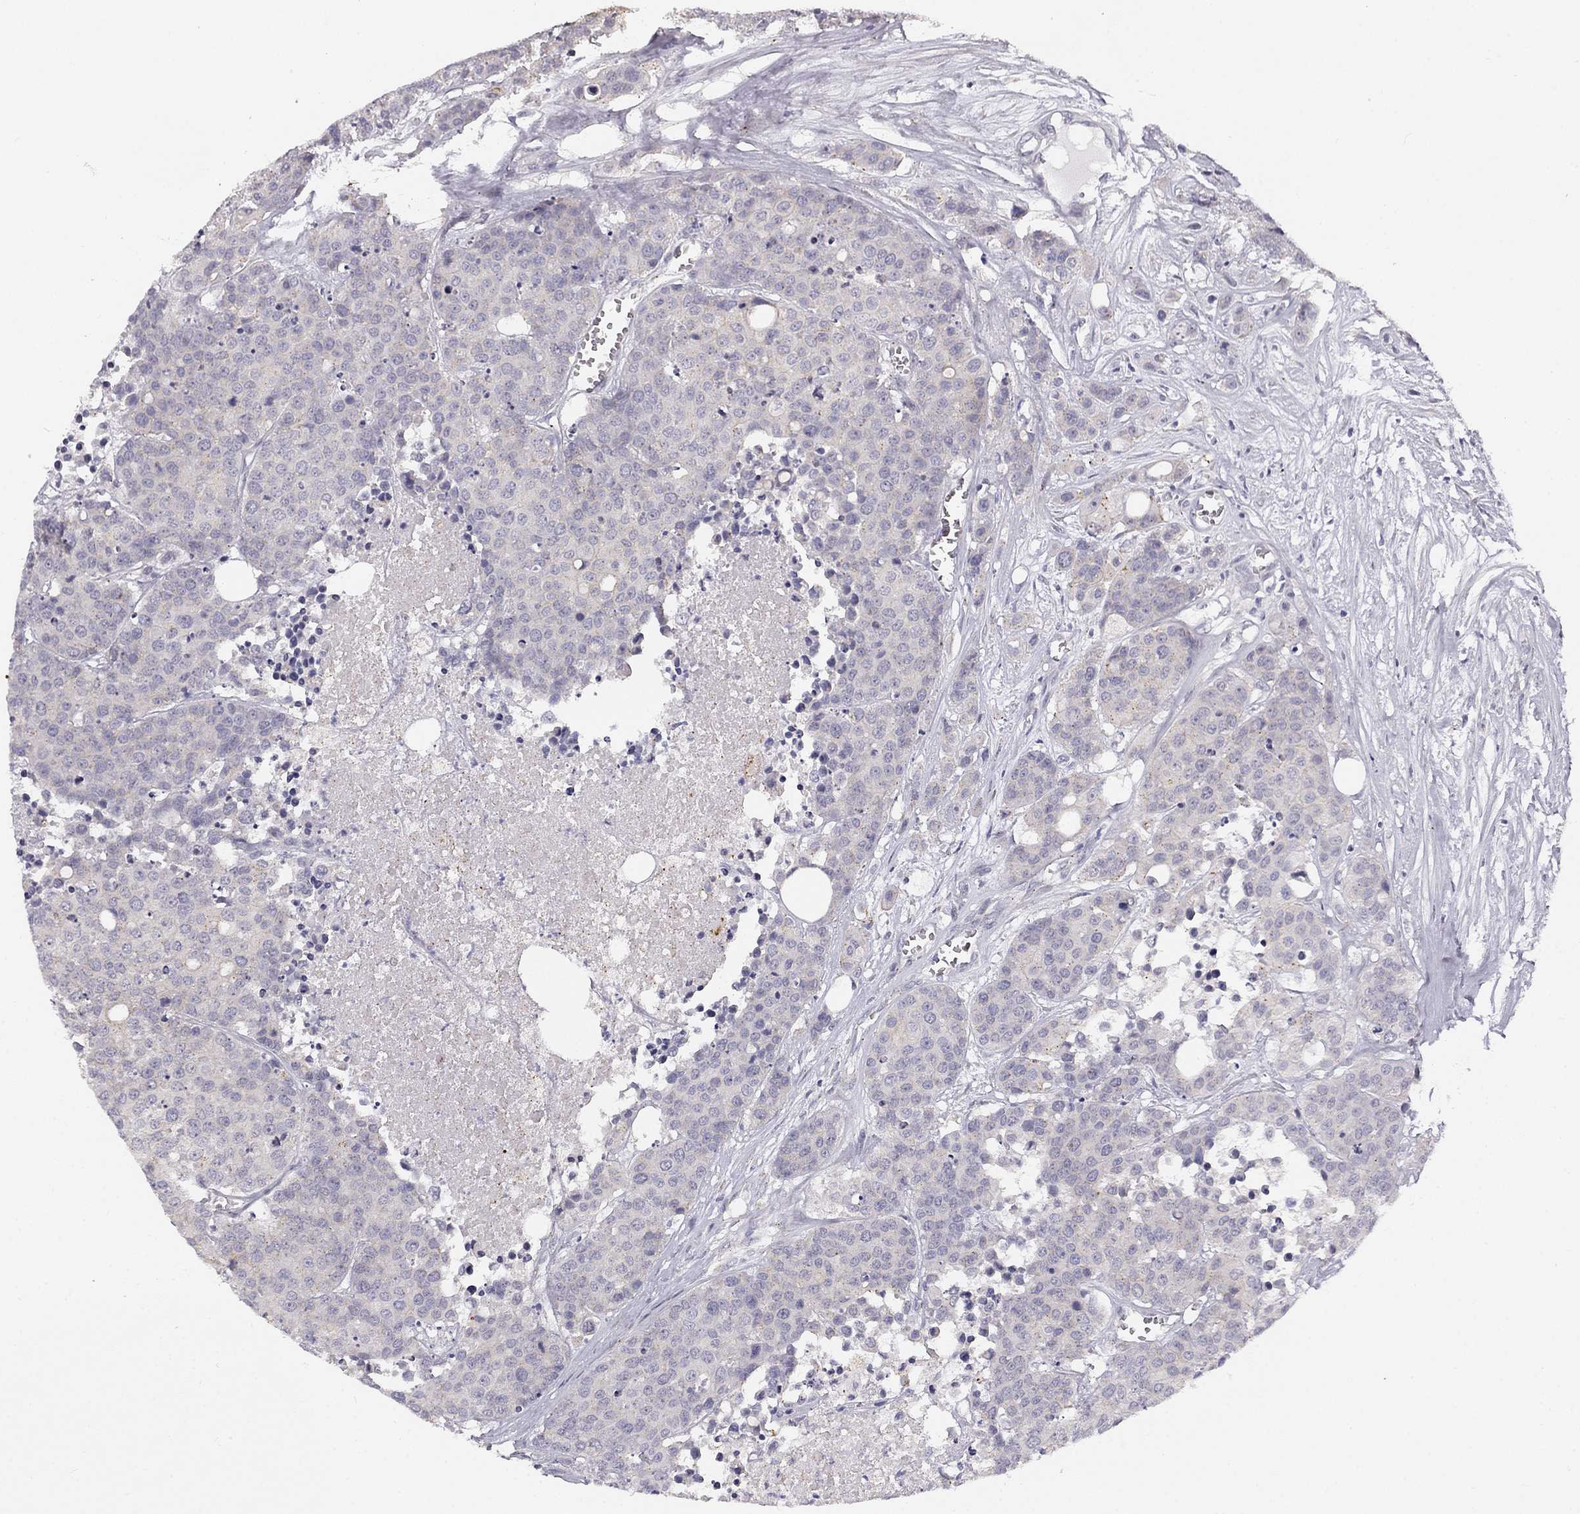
{"staining": {"intensity": "negative", "quantity": "none", "location": "none"}, "tissue": "carcinoid", "cell_type": "Tumor cells", "image_type": "cancer", "snomed": [{"axis": "morphology", "description": "Carcinoid, malignant, NOS"}, {"axis": "topography", "description": "Colon"}], "caption": "High power microscopy photomicrograph of an immunohistochemistry histopathology image of carcinoid, revealing no significant staining in tumor cells.", "gene": "CNR1", "patient": {"sex": "male", "age": 81}}